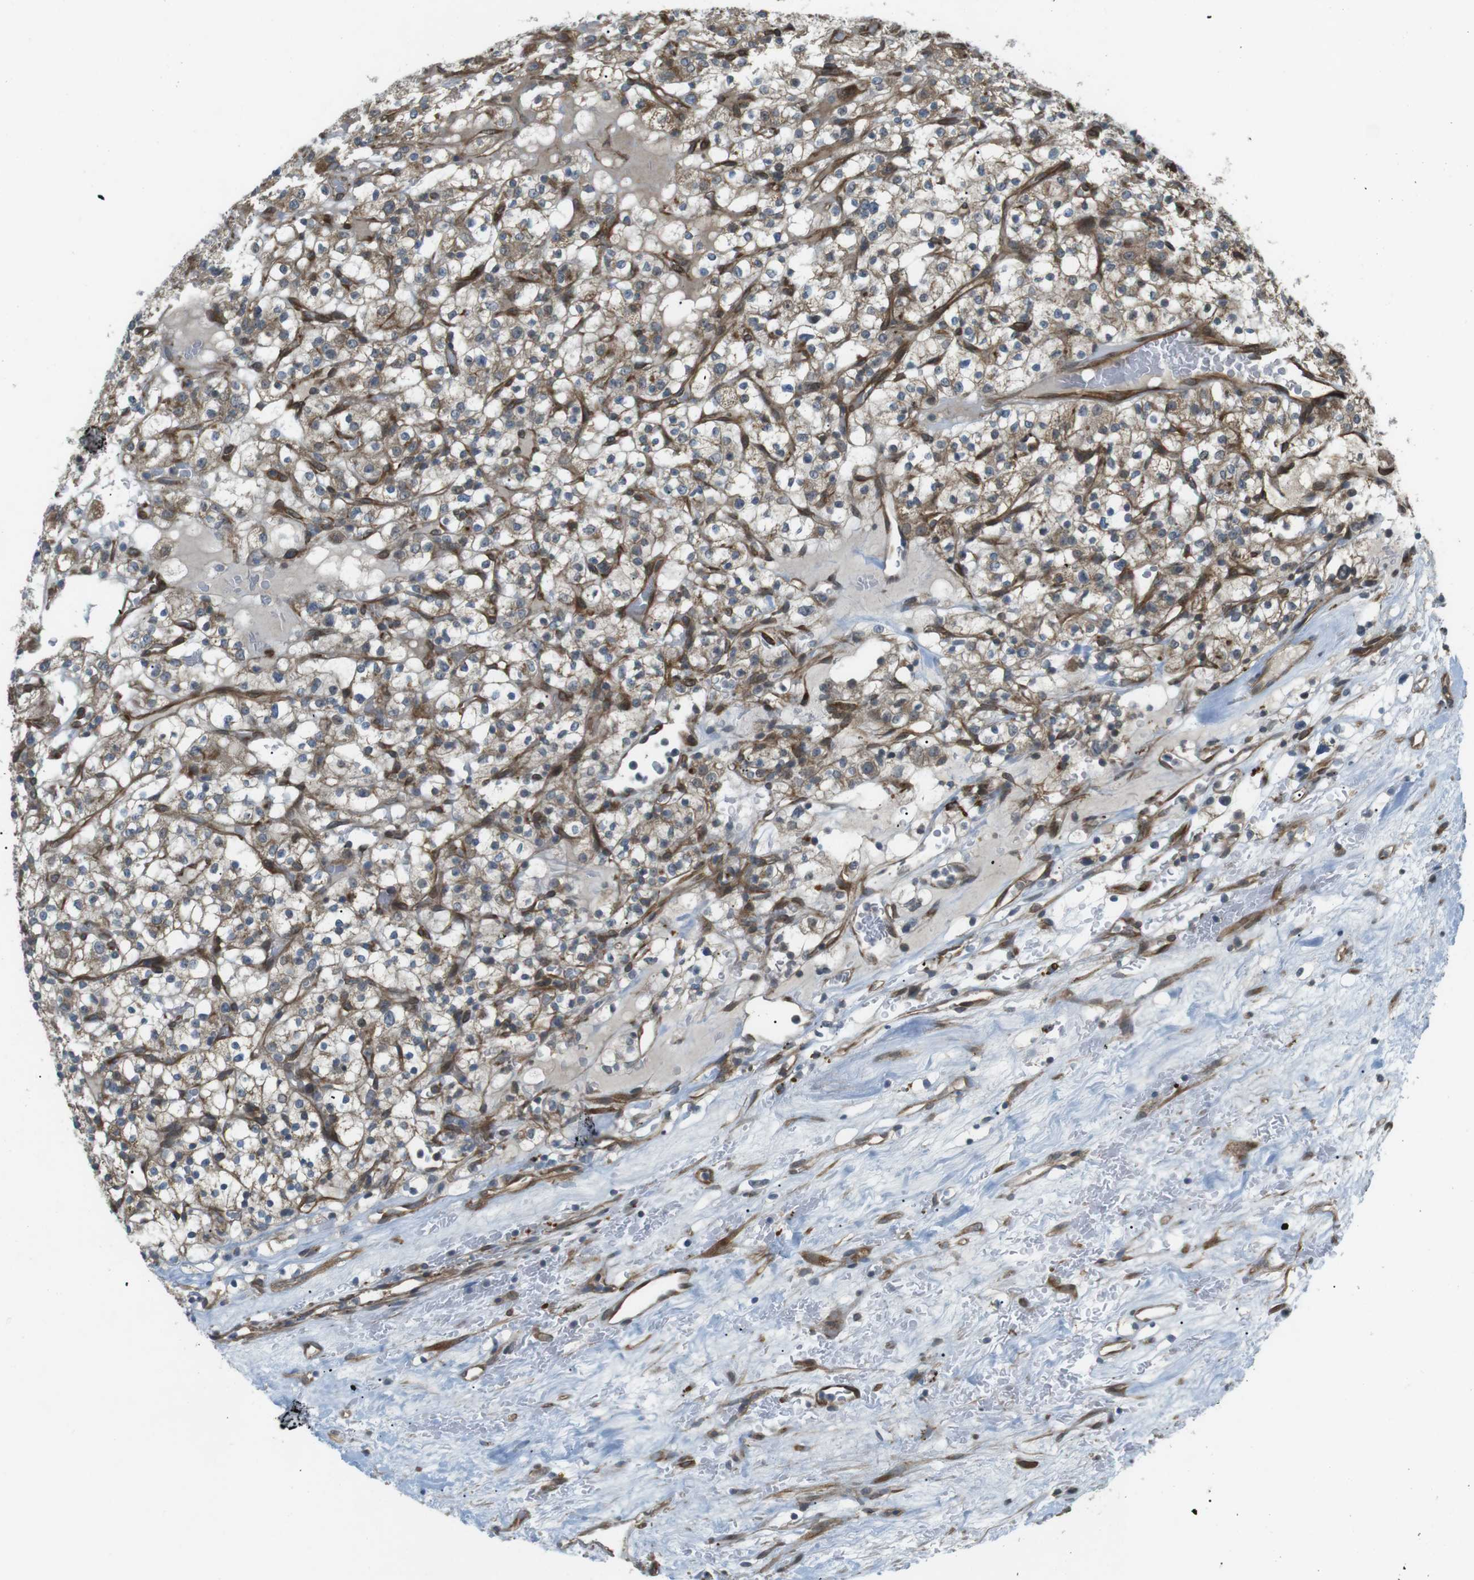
{"staining": {"intensity": "weak", "quantity": ">75%", "location": "cytoplasmic/membranous"}, "tissue": "renal cancer", "cell_type": "Tumor cells", "image_type": "cancer", "snomed": [{"axis": "morphology", "description": "Normal tissue, NOS"}, {"axis": "morphology", "description": "Adenocarcinoma, NOS"}, {"axis": "topography", "description": "Kidney"}], "caption": "Immunohistochemistry (IHC) image of neoplastic tissue: human renal cancer stained using immunohistochemistry (IHC) shows low levels of weak protein expression localized specifically in the cytoplasmic/membranous of tumor cells, appearing as a cytoplasmic/membranous brown color.", "gene": "KANK2", "patient": {"sex": "female", "age": 72}}